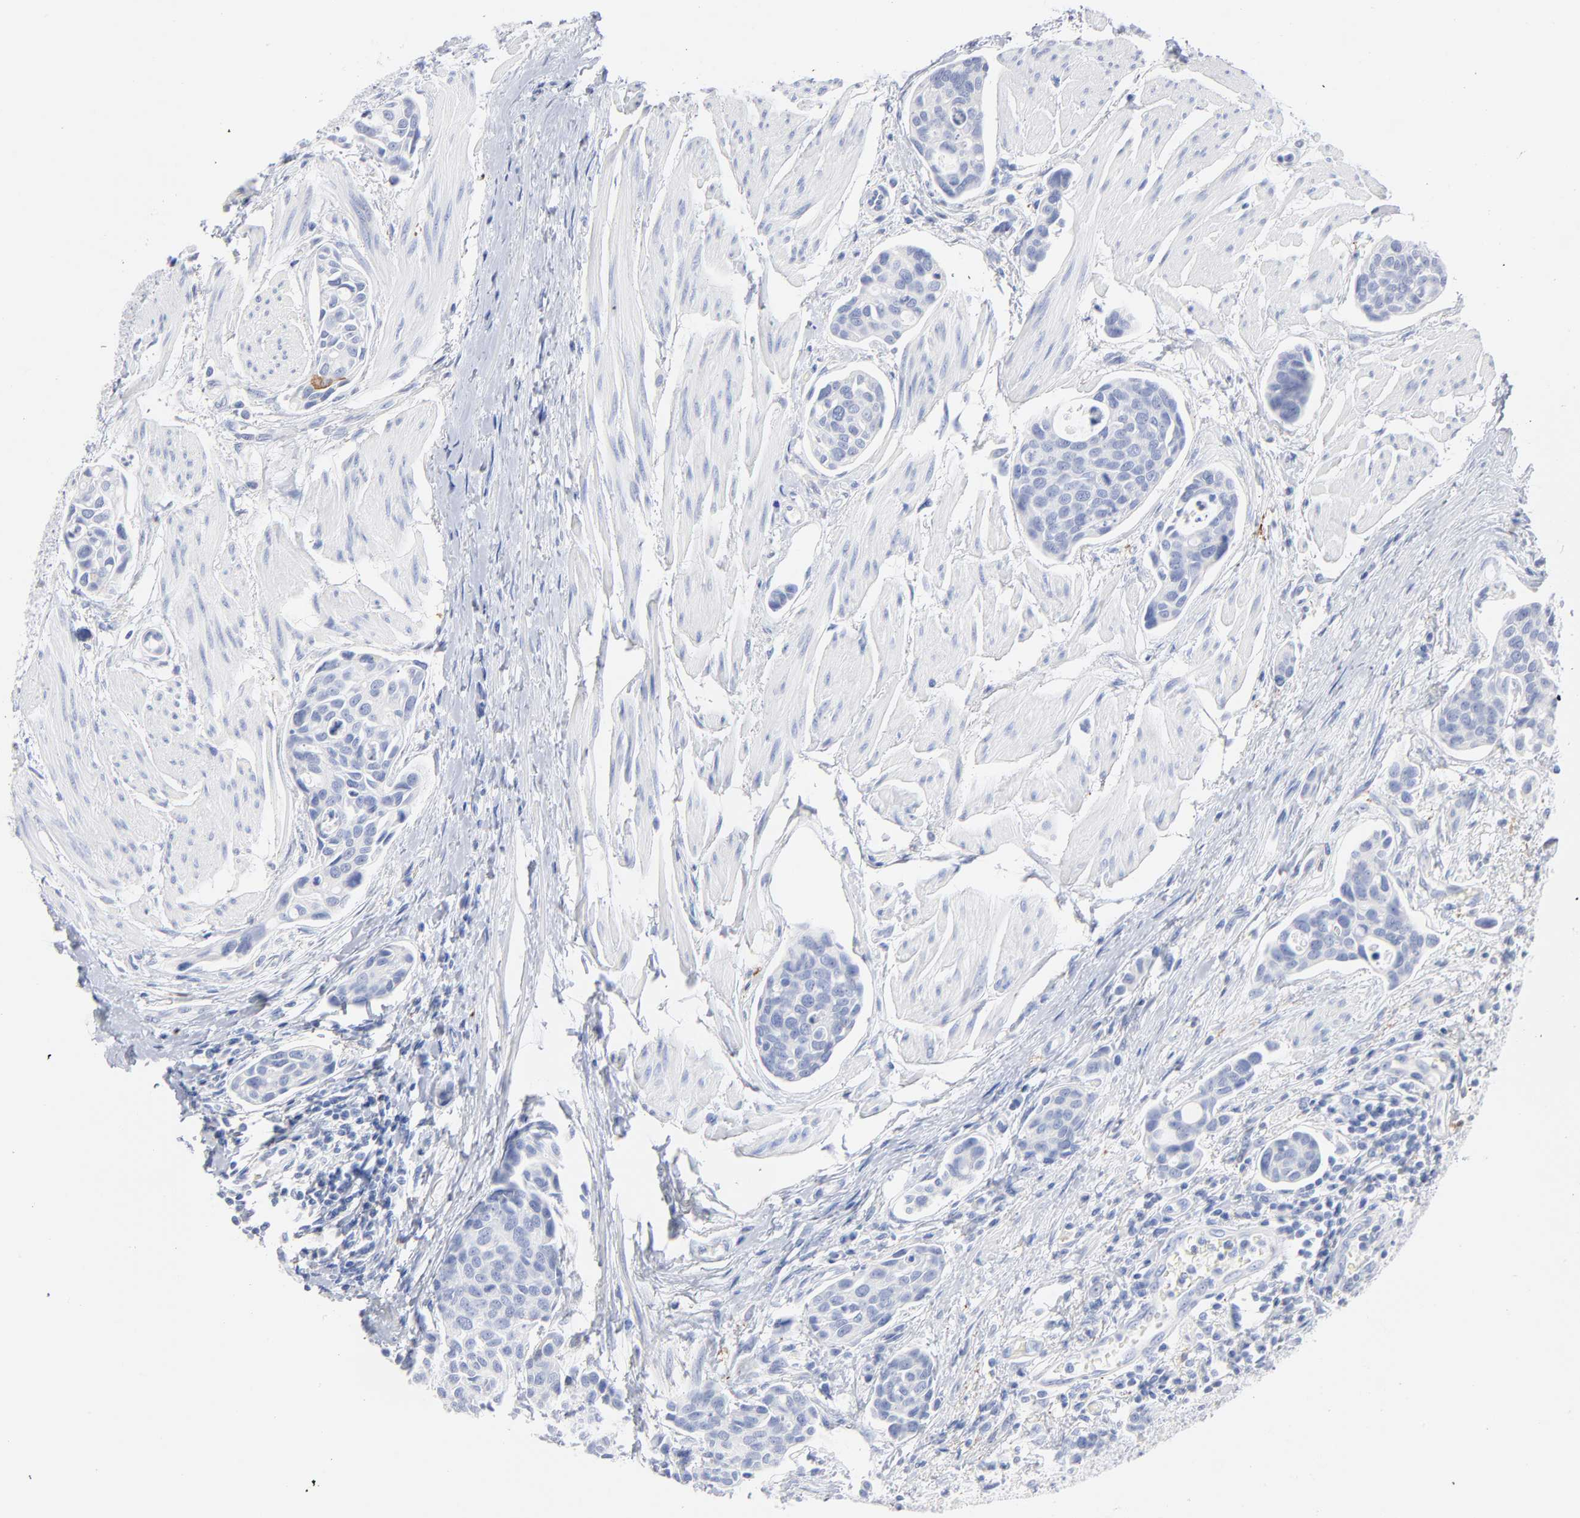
{"staining": {"intensity": "negative", "quantity": "none", "location": "none"}, "tissue": "urothelial cancer", "cell_type": "Tumor cells", "image_type": "cancer", "snomed": [{"axis": "morphology", "description": "Urothelial carcinoma, High grade"}, {"axis": "topography", "description": "Urinary bladder"}], "caption": "This is a photomicrograph of IHC staining of high-grade urothelial carcinoma, which shows no expression in tumor cells.", "gene": "IFIT2", "patient": {"sex": "male", "age": 78}}